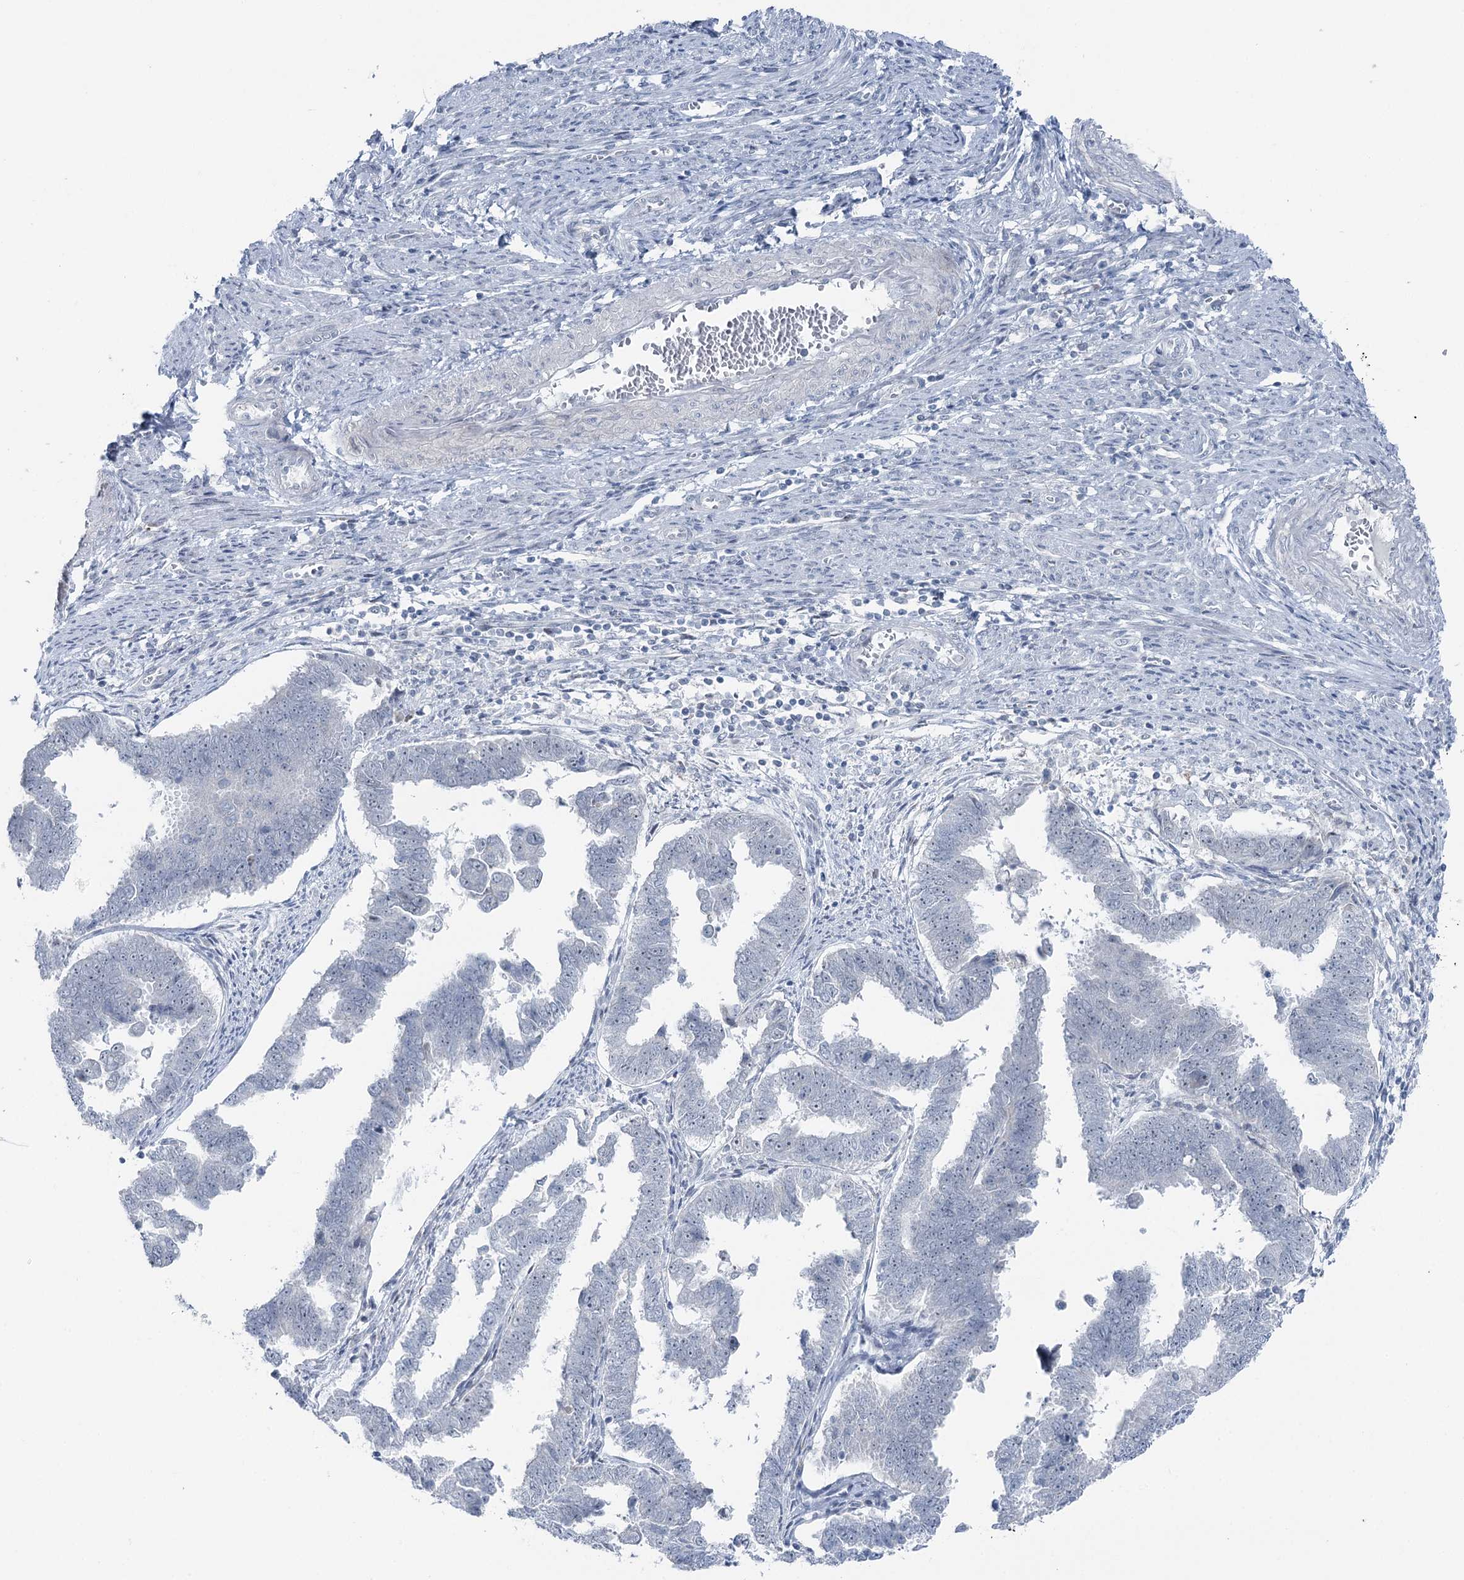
{"staining": {"intensity": "negative", "quantity": "none", "location": "none"}, "tissue": "endometrial cancer", "cell_type": "Tumor cells", "image_type": "cancer", "snomed": [{"axis": "morphology", "description": "Adenocarcinoma, NOS"}, {"axis": "topography", "description": "Endometrium"}], "caption": "Endometrial adenocarcinoma was stained to show a protein in brown. There is no significant expression in tumor cells.", "gene": "STEEP1", "patient": {"sex": "female", "age": 75}}